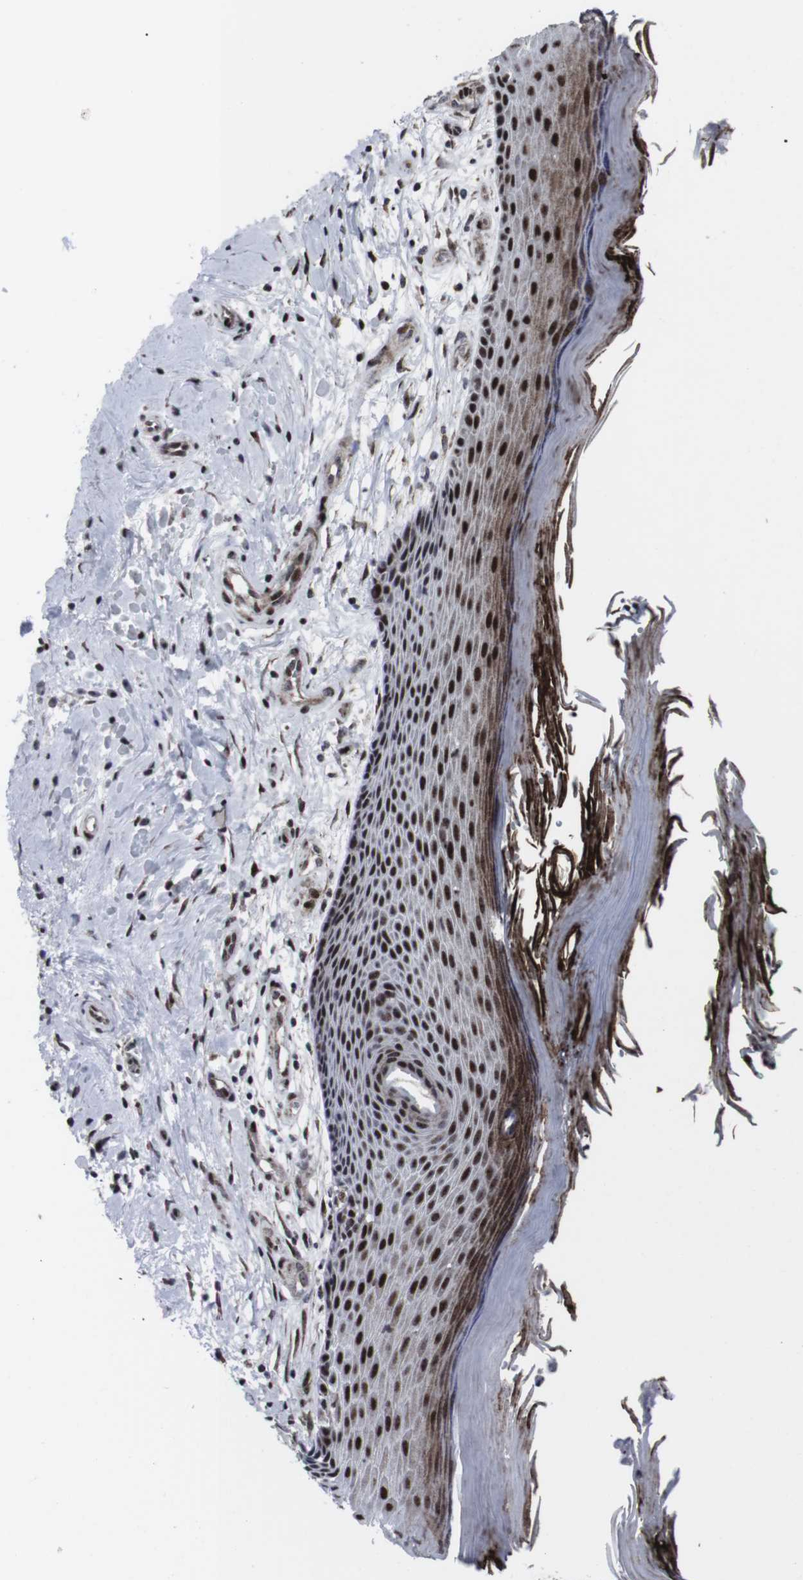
{"staining": {"intensity": "strong", "quantity": ">75%", "location": "cytoplasmic/membranous,nuclear"}, "tissue": "melanoma", "cell_type": "Tumor cells", "image_type": "cancer", "snomed": [{"axis": "morphology", "description": "Malignant melanoma, NOS"}, {"axis": "topography", "description": "Skin"}], "caption": "Immunohistochemical staining of human malignant melanoma demonstrates high levels of strong cytoplasmic/membranous and nuclear expression in about >75% of tumor cells.", "gene": "MLH1", "patient": {"sex": "female", "age": 73}}